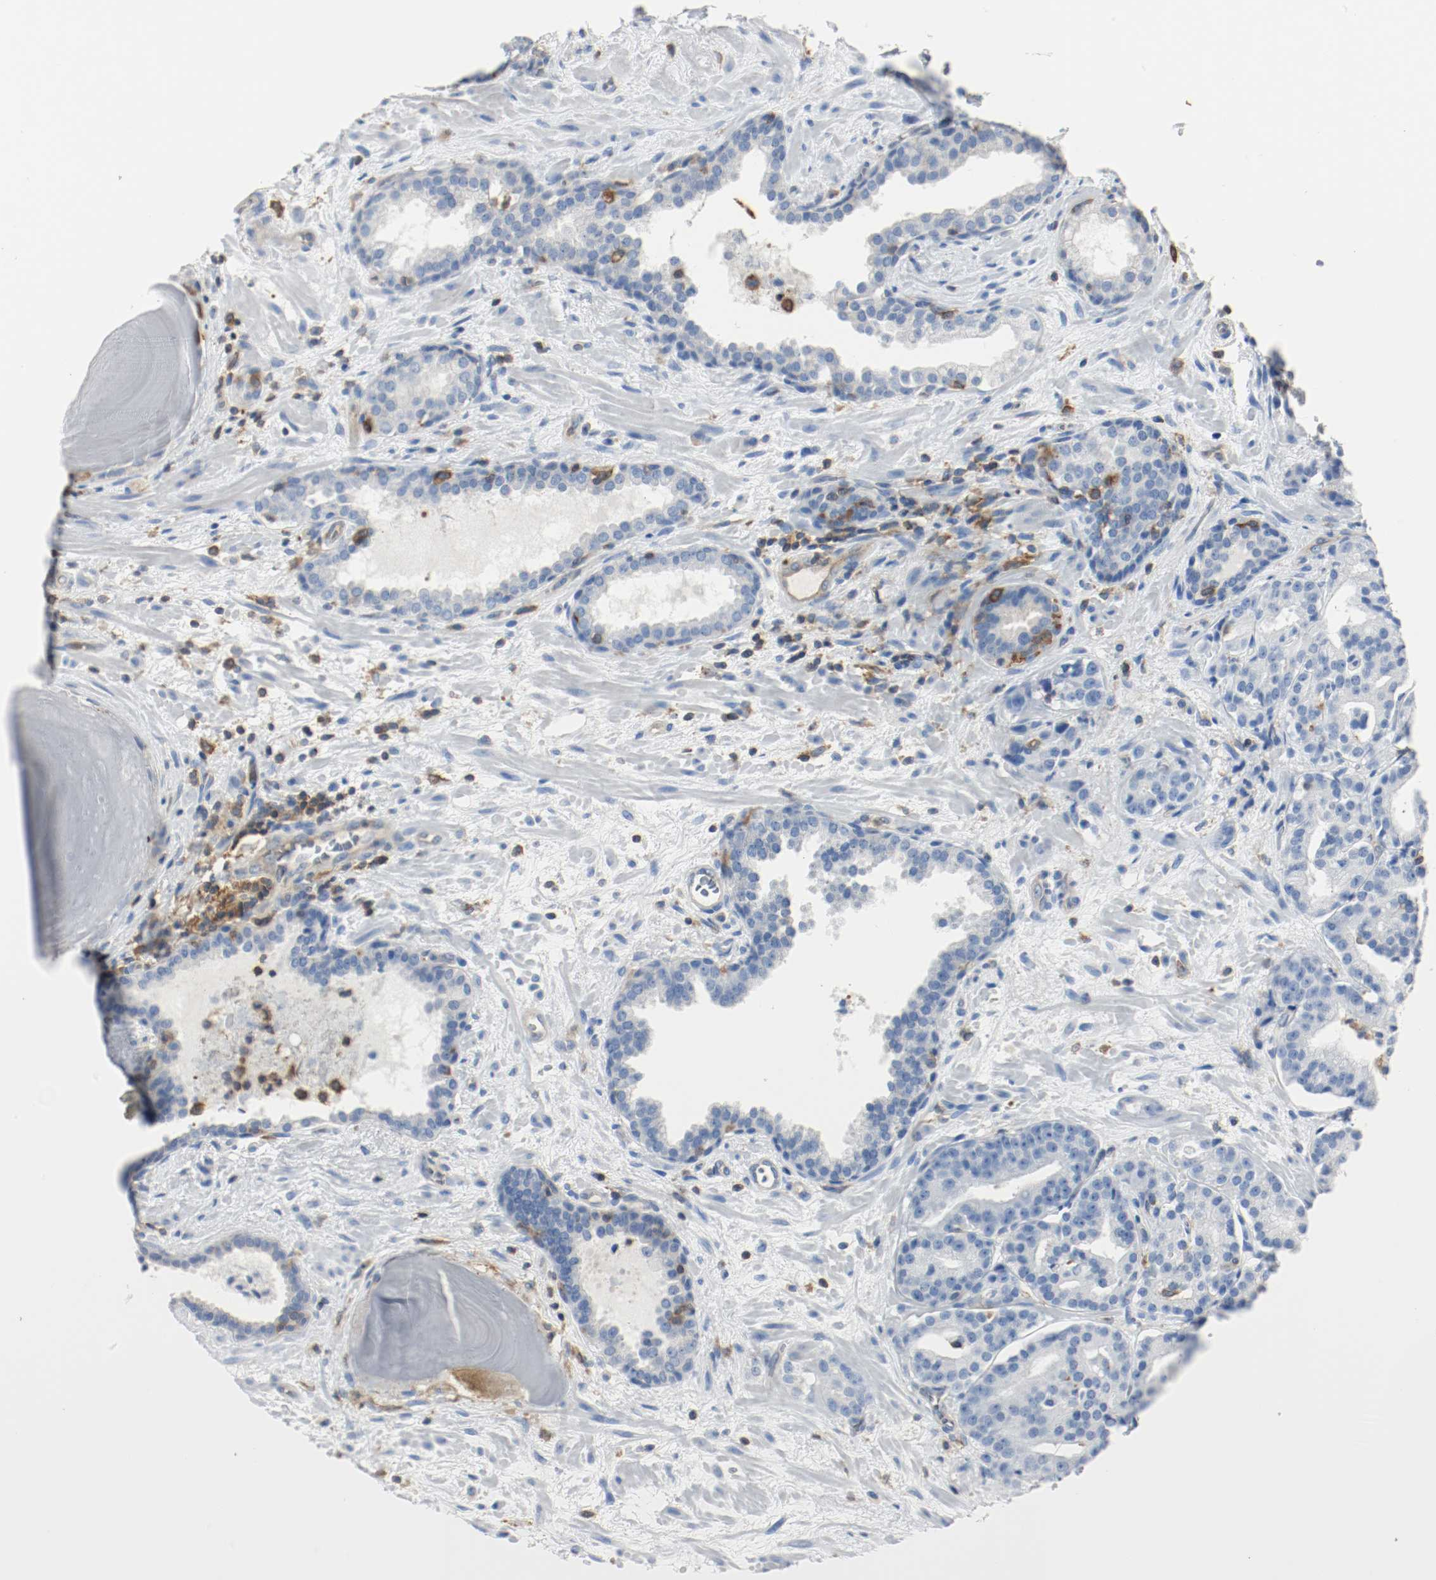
{"staining": {"intensity": "negative", "quantity": "none", "location": "none"}, "tissue": "prostate cancer", "cell_type": "Tumor cells", "image_type": "cancer", "snomed": [{"axis": "morphology", "description": "Adenocarcinoma, Low grade"}, {"axis": "topography", "description": "Prostate"}], "caption": "Immunohistochemical staining of prostate adenocarcinoma (low-grade) reveals no significant staining in tumor cells.", "gene": "ARPC1B", "patient": {"sex": "male", "age": 63}}